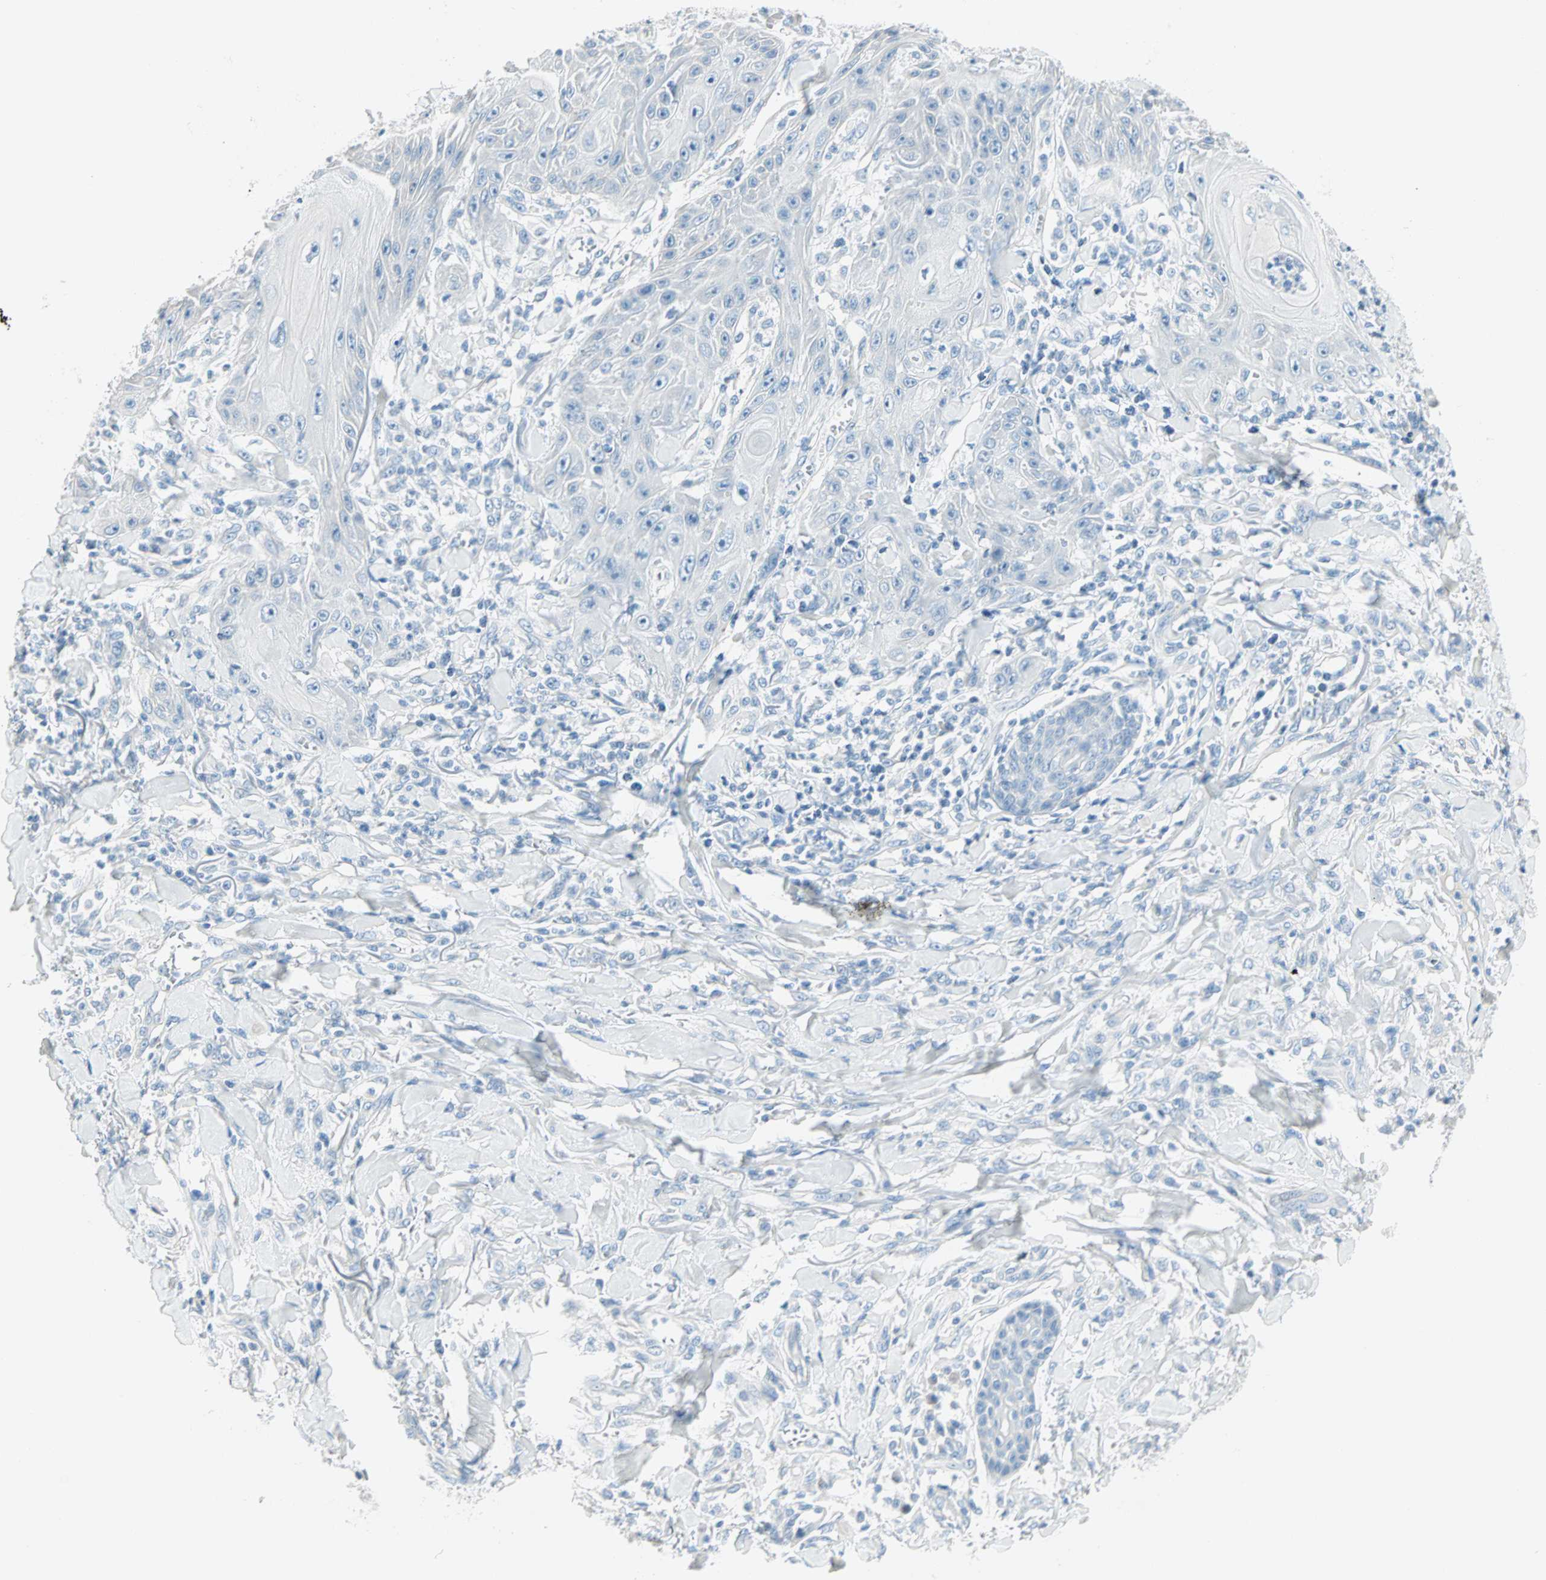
{"staining": {"intensity": "negative", "quantity": "none", "location": "none"}, "tissue": "skin cancer", "cell_type": "Tumor cells", "image_type": "cancer", "snomed": [{"axis": "morphology", "description": "Squamous cell carcinoma, NOS"}, {"axis": "topography", "description": "Skin"}], "caption": "This micrograph is of skin squamous cell carcinoma stained with immunohistochemistry to label a protein in brown with the nuclei are counter-stained blue. There is no positivity in tumor cells. (Brightfield microscopy of DAB immunohistochemistry (IHC) at high magnification).", "gene": "SULT1C2", "patient": {"sex": "female", "age": 78}}